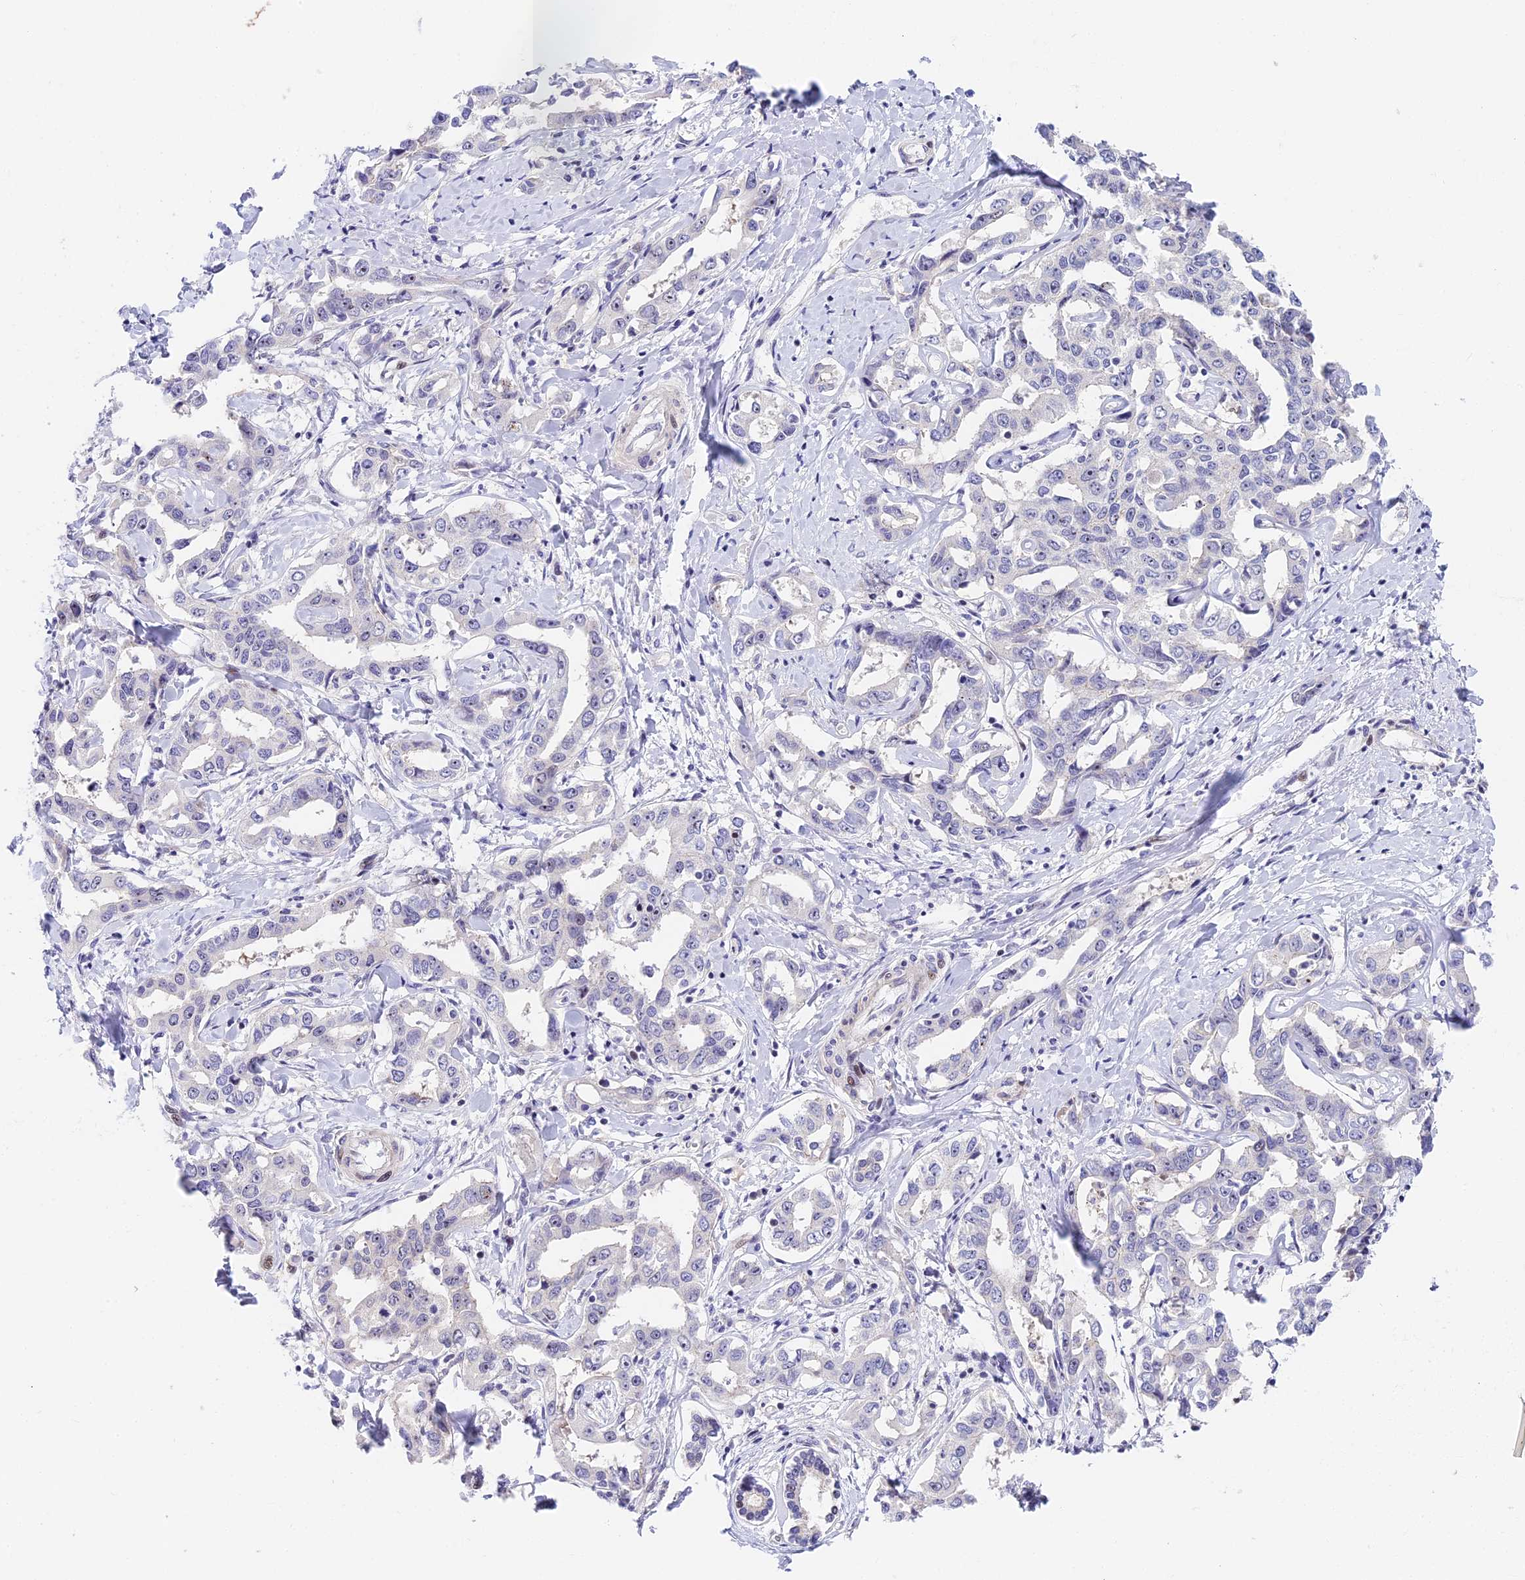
{"staining": {"intensity": "negative", "quantity": "none", "location": "none"}, "tissue": "liver cancer", "cell_type": "Tumor cells", "image_type": "cancer", "snomed": [{"axis": "morphology", "description": "Cholangiocarcinoma"}, {"axis": "topography", "description": "Liver"}], "caption": "Tumor cells are negative for brown protein staining in cholangiocarcinoma (liver).", "gene": "MIDN", "patient": {"sex": "male", "age": 59}}